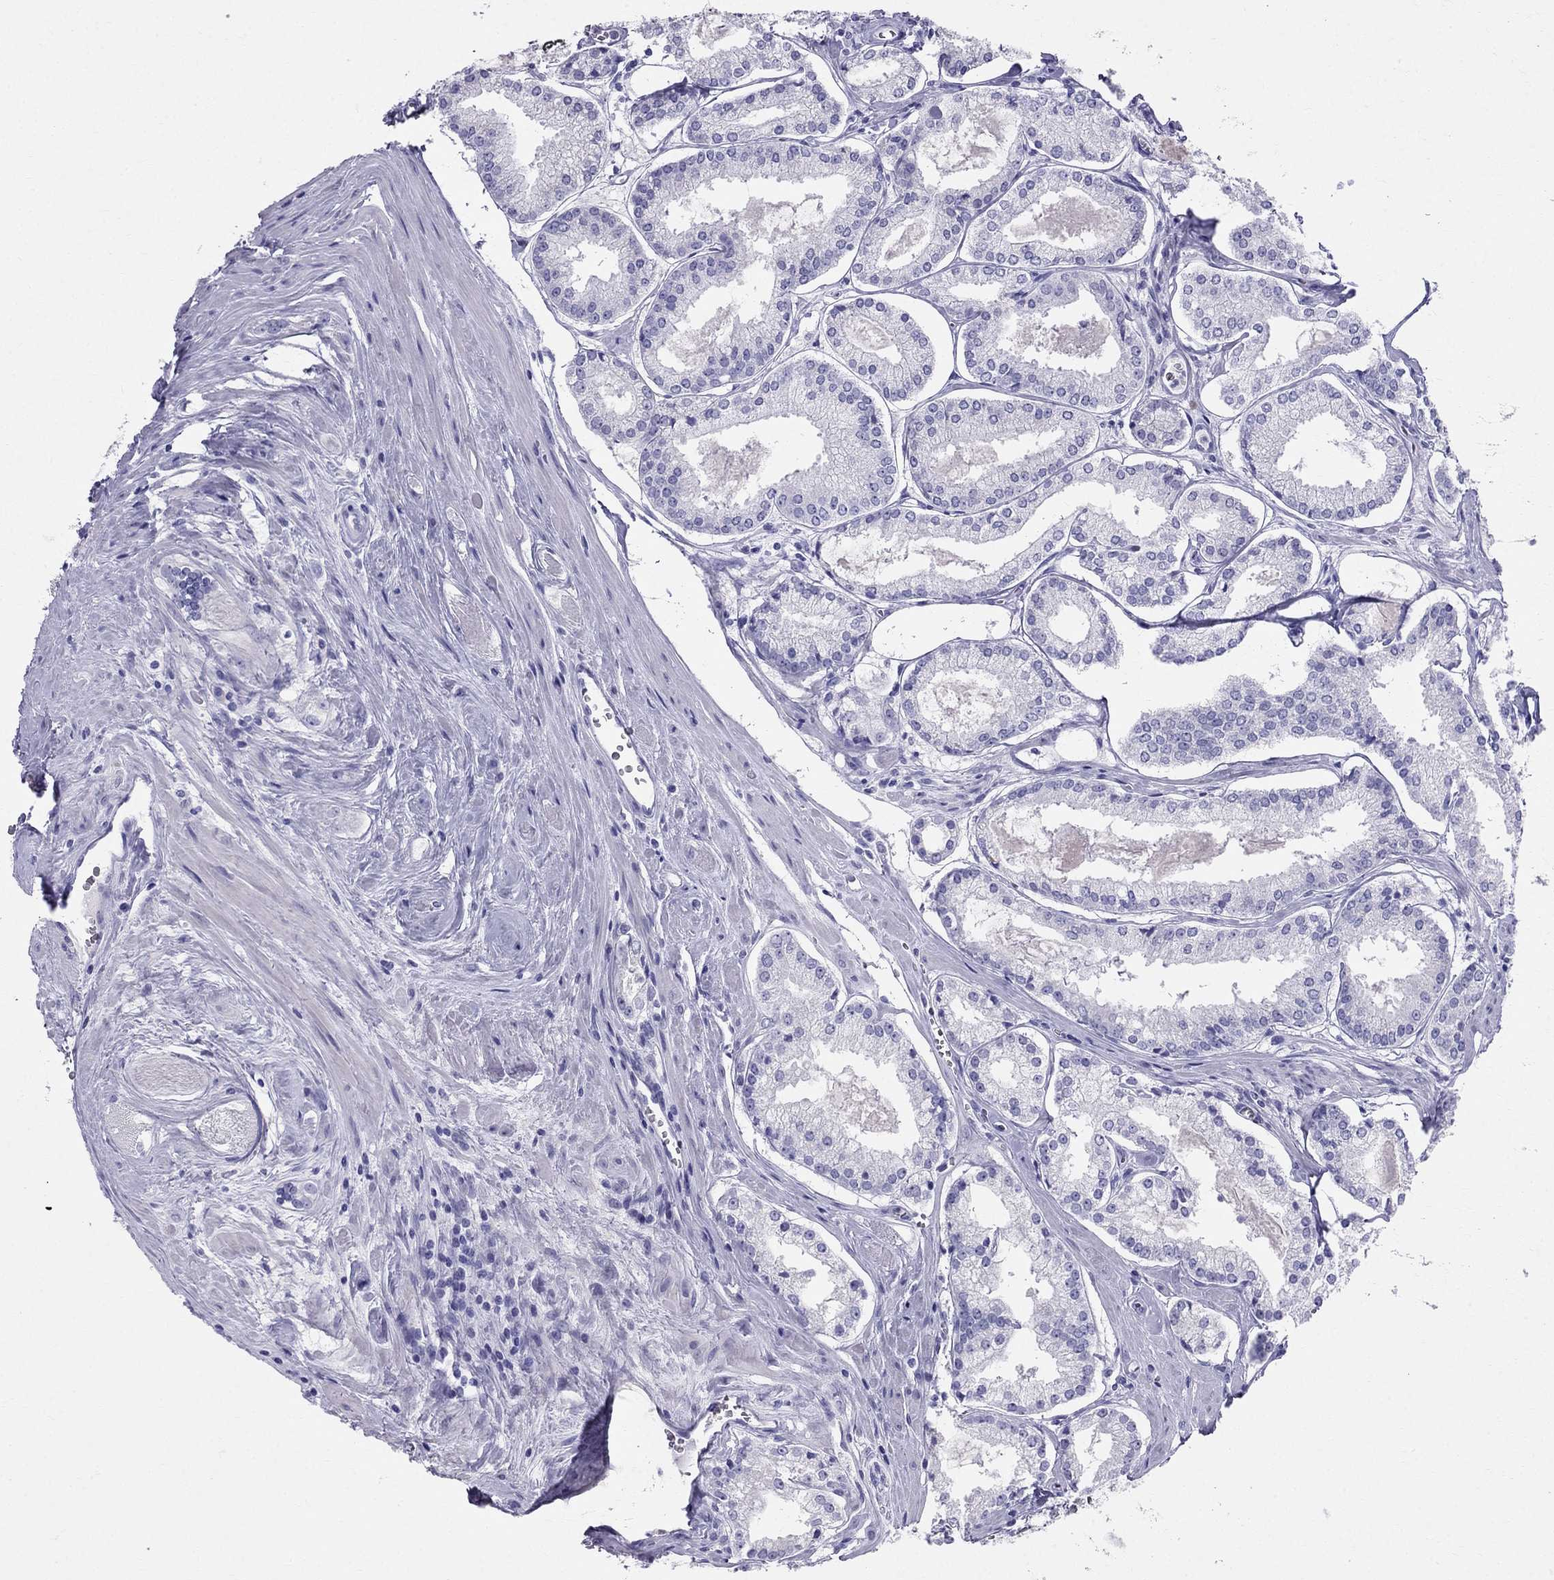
{"staining": {"intensity": "negative", "quantity": "none", "location": "none"}, "tissue": "prostate cancer", "cell_type": "Tumor cells", "image_type": "cancer", "snomed": [{"axis": "morphology", "description": "Adenocarcinoma, NOS"}, {"axis": "topography", "description": "Prostate"}], "caption": "Tumor cells are negative for protein expression in human prostate adenocarcinoma.", "gene": "DNAAF6", "patient": {"sex": "male", "age": 72}}